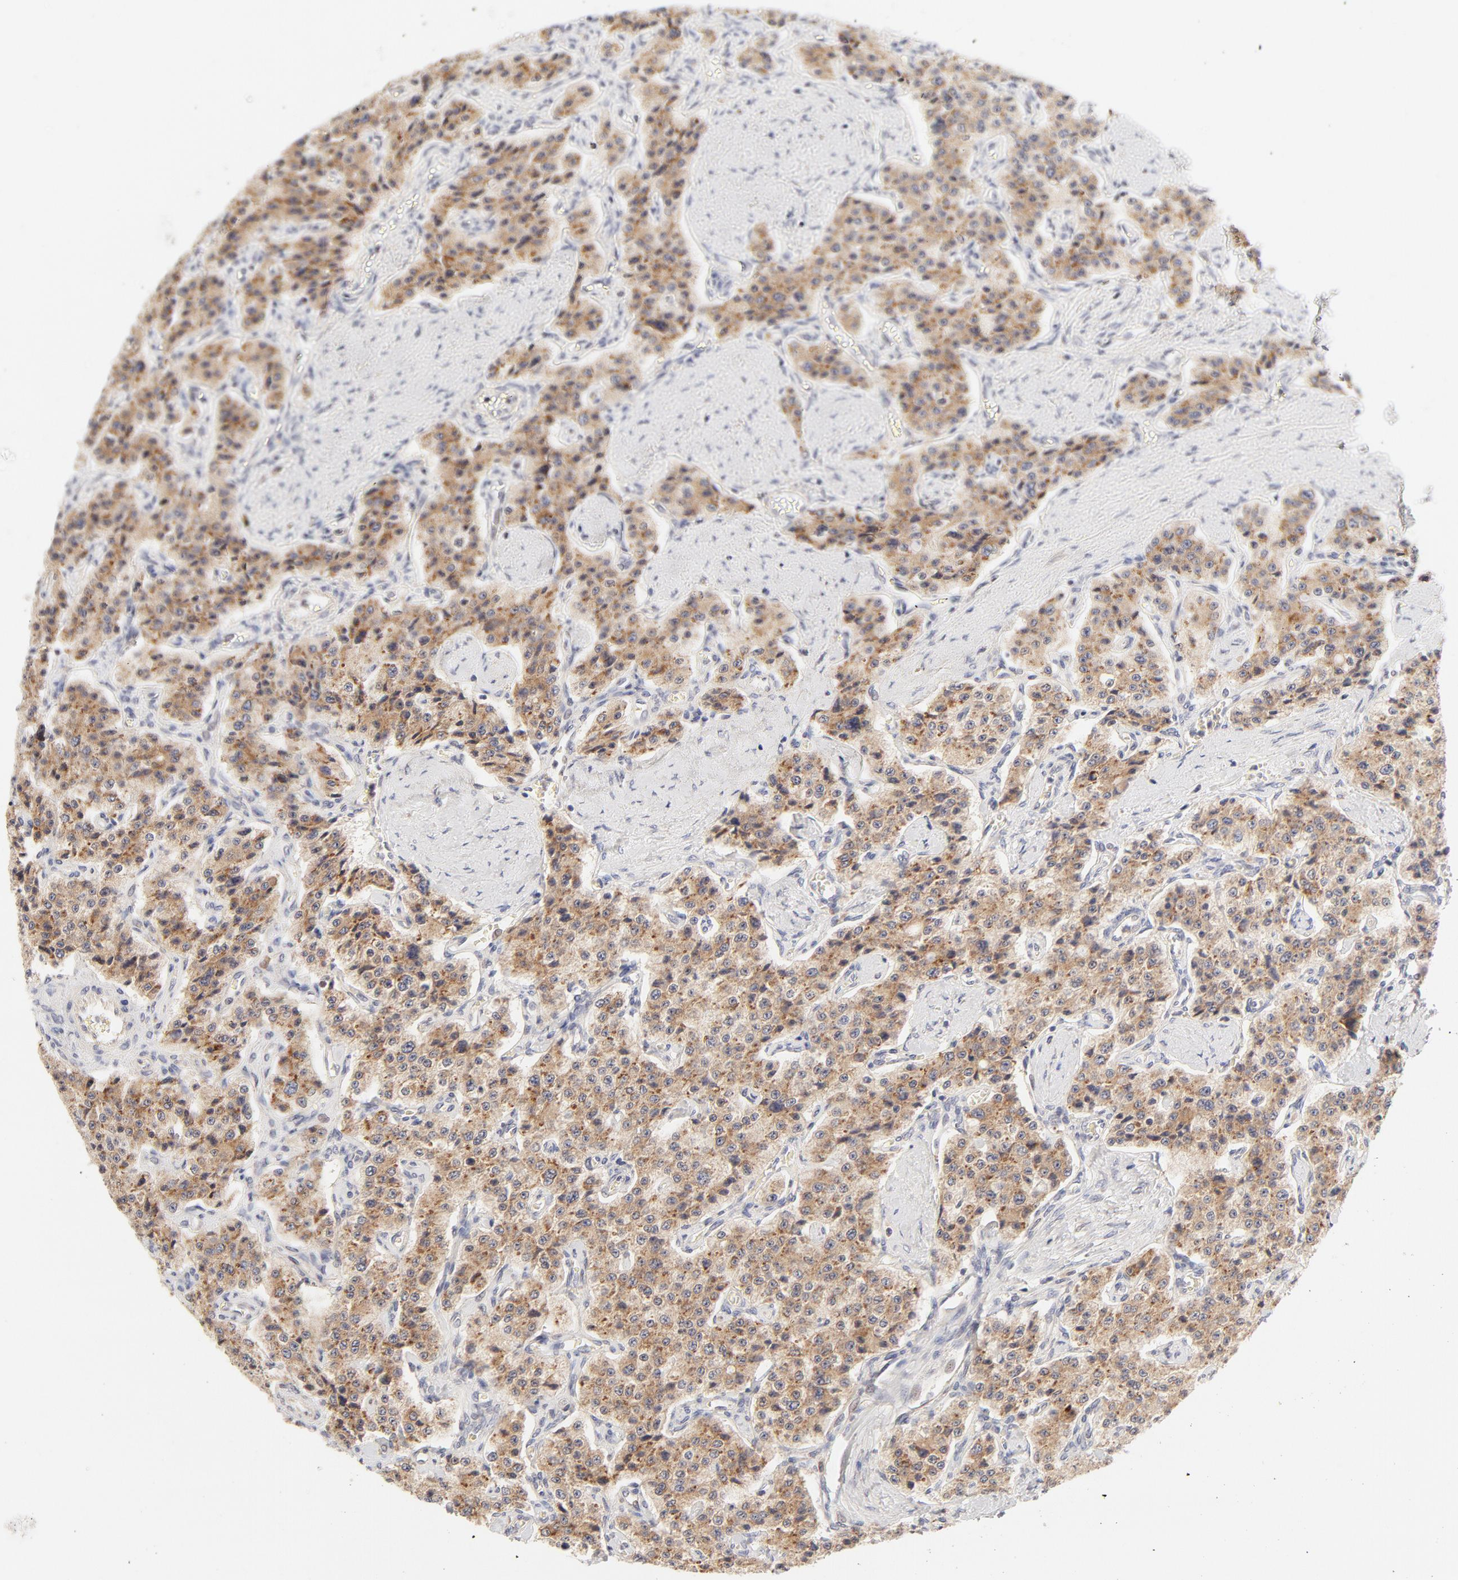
{"staining": {"intensity": "moderate", "quantity": ">75%", "location": "cytoplasmic/membranous"}, "tissue": "carcinoid", "cell_type": "Tumor cells", "image_type": "cancer", "snomed": [{"axis": "morphology", "description": "Carcinoid, malignant, NOS"}, {"axis": "topography", "description": "Small intestine"}], "caption": "The photomicrograph exhibits staining of malignant carcinoid, revealing moderate cytoplasmic/membranous protein expression (brown color) within tumor cells.", "gene": "RPS6KA1", "patient": {"sex": "male", "age": 52}}